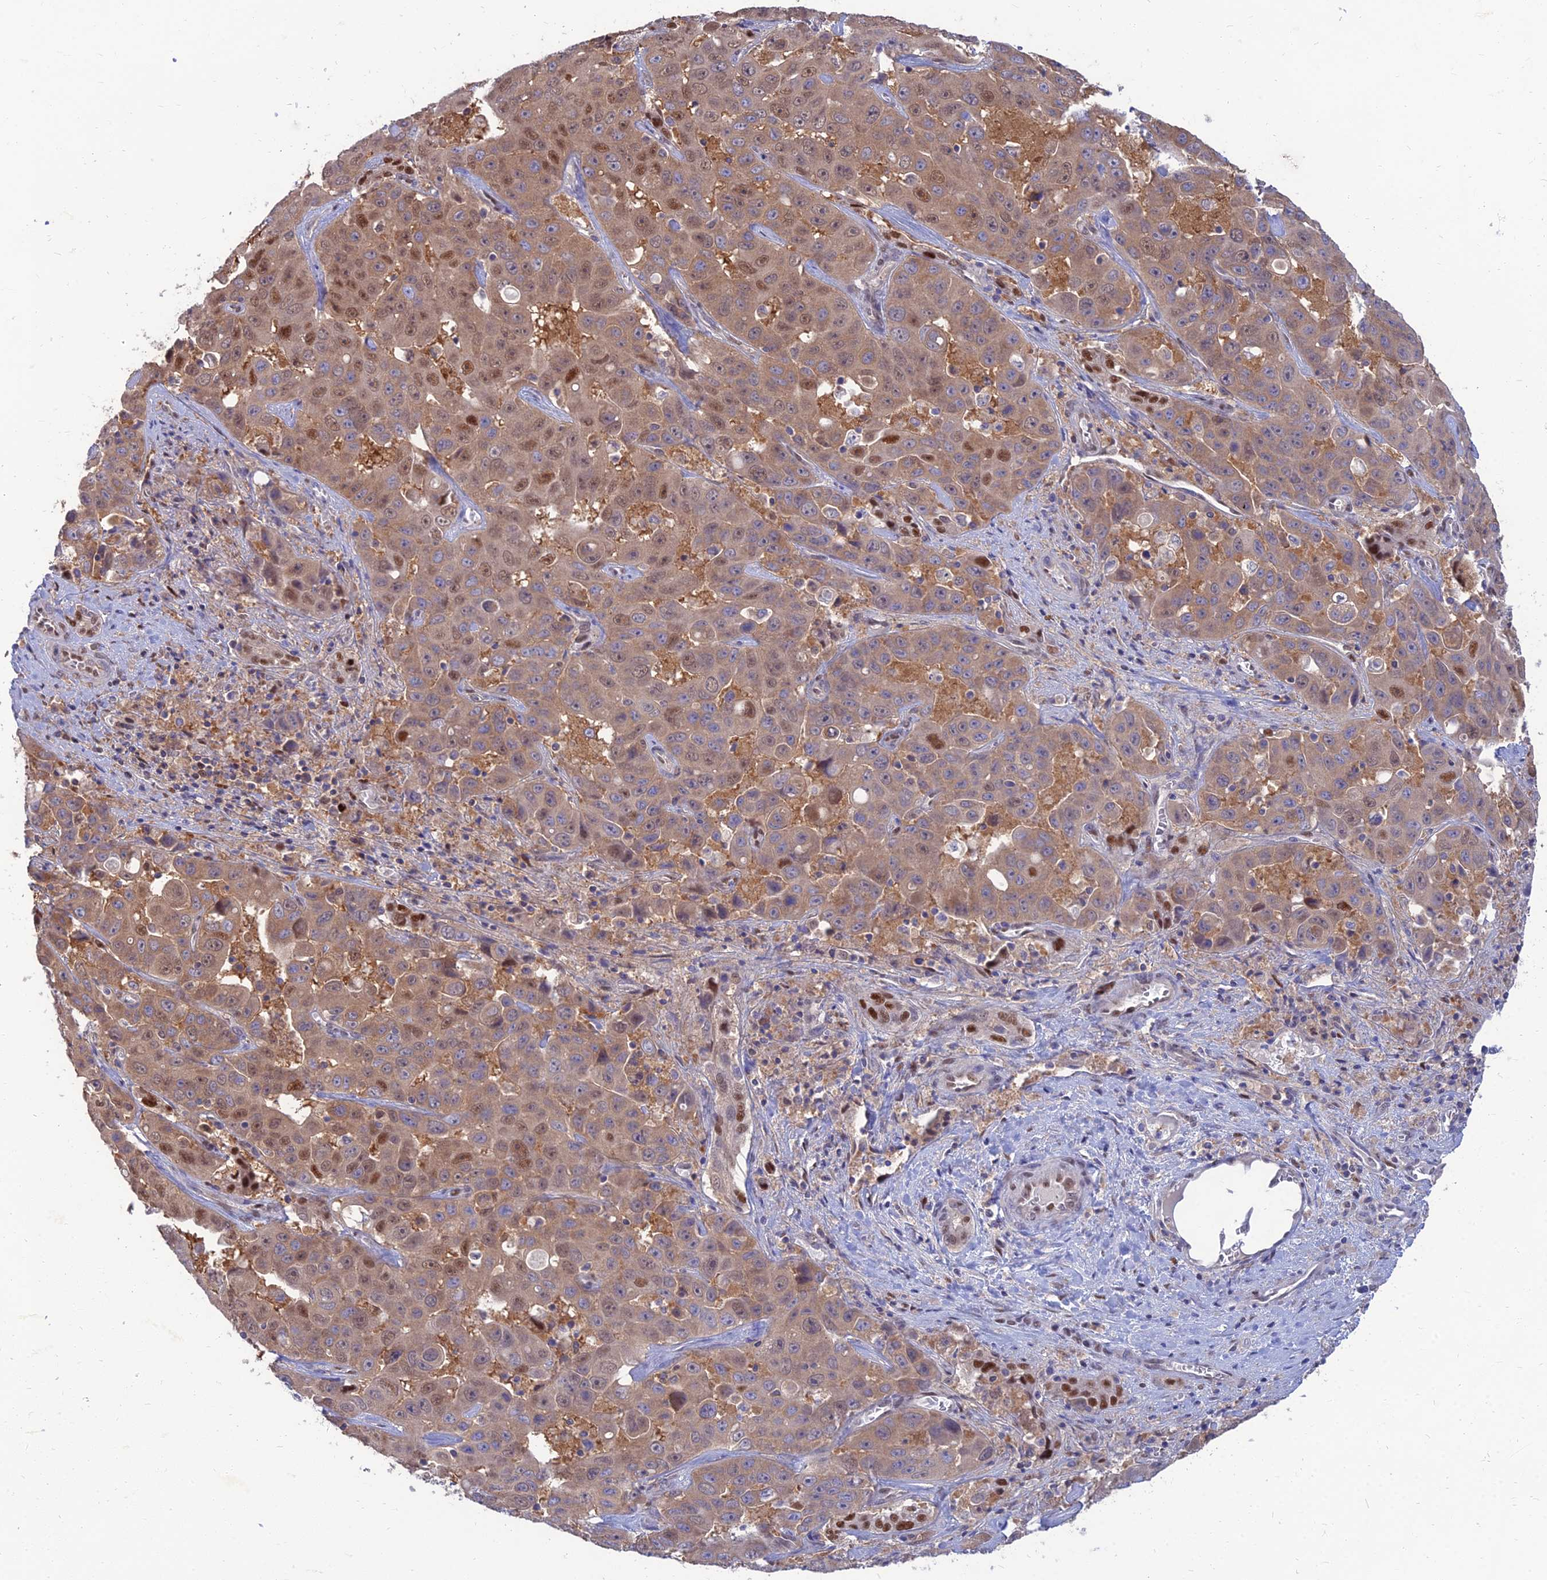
{"staining": {"intensity": "moderate", "quantity": ">75%", "location": "cytoplasmic/membranous,nuclear"}, "tissue": "liver cancer", "cell_type": "Tumor cells", "image_type": "cancer", "snomed": [{"axis": "morphology", "description": "Cholangiocarcinoma"}, {"axis": "topography", "description": "Liver"}], "caption": "Moderate cytoplasmic/membranous and nuclear positivity is identified in approximately >75% of tumor cells in cholangiocarcinoma (liver).", "gene": "DNPEP", "patient": {"sex": "female", "age": 52}}